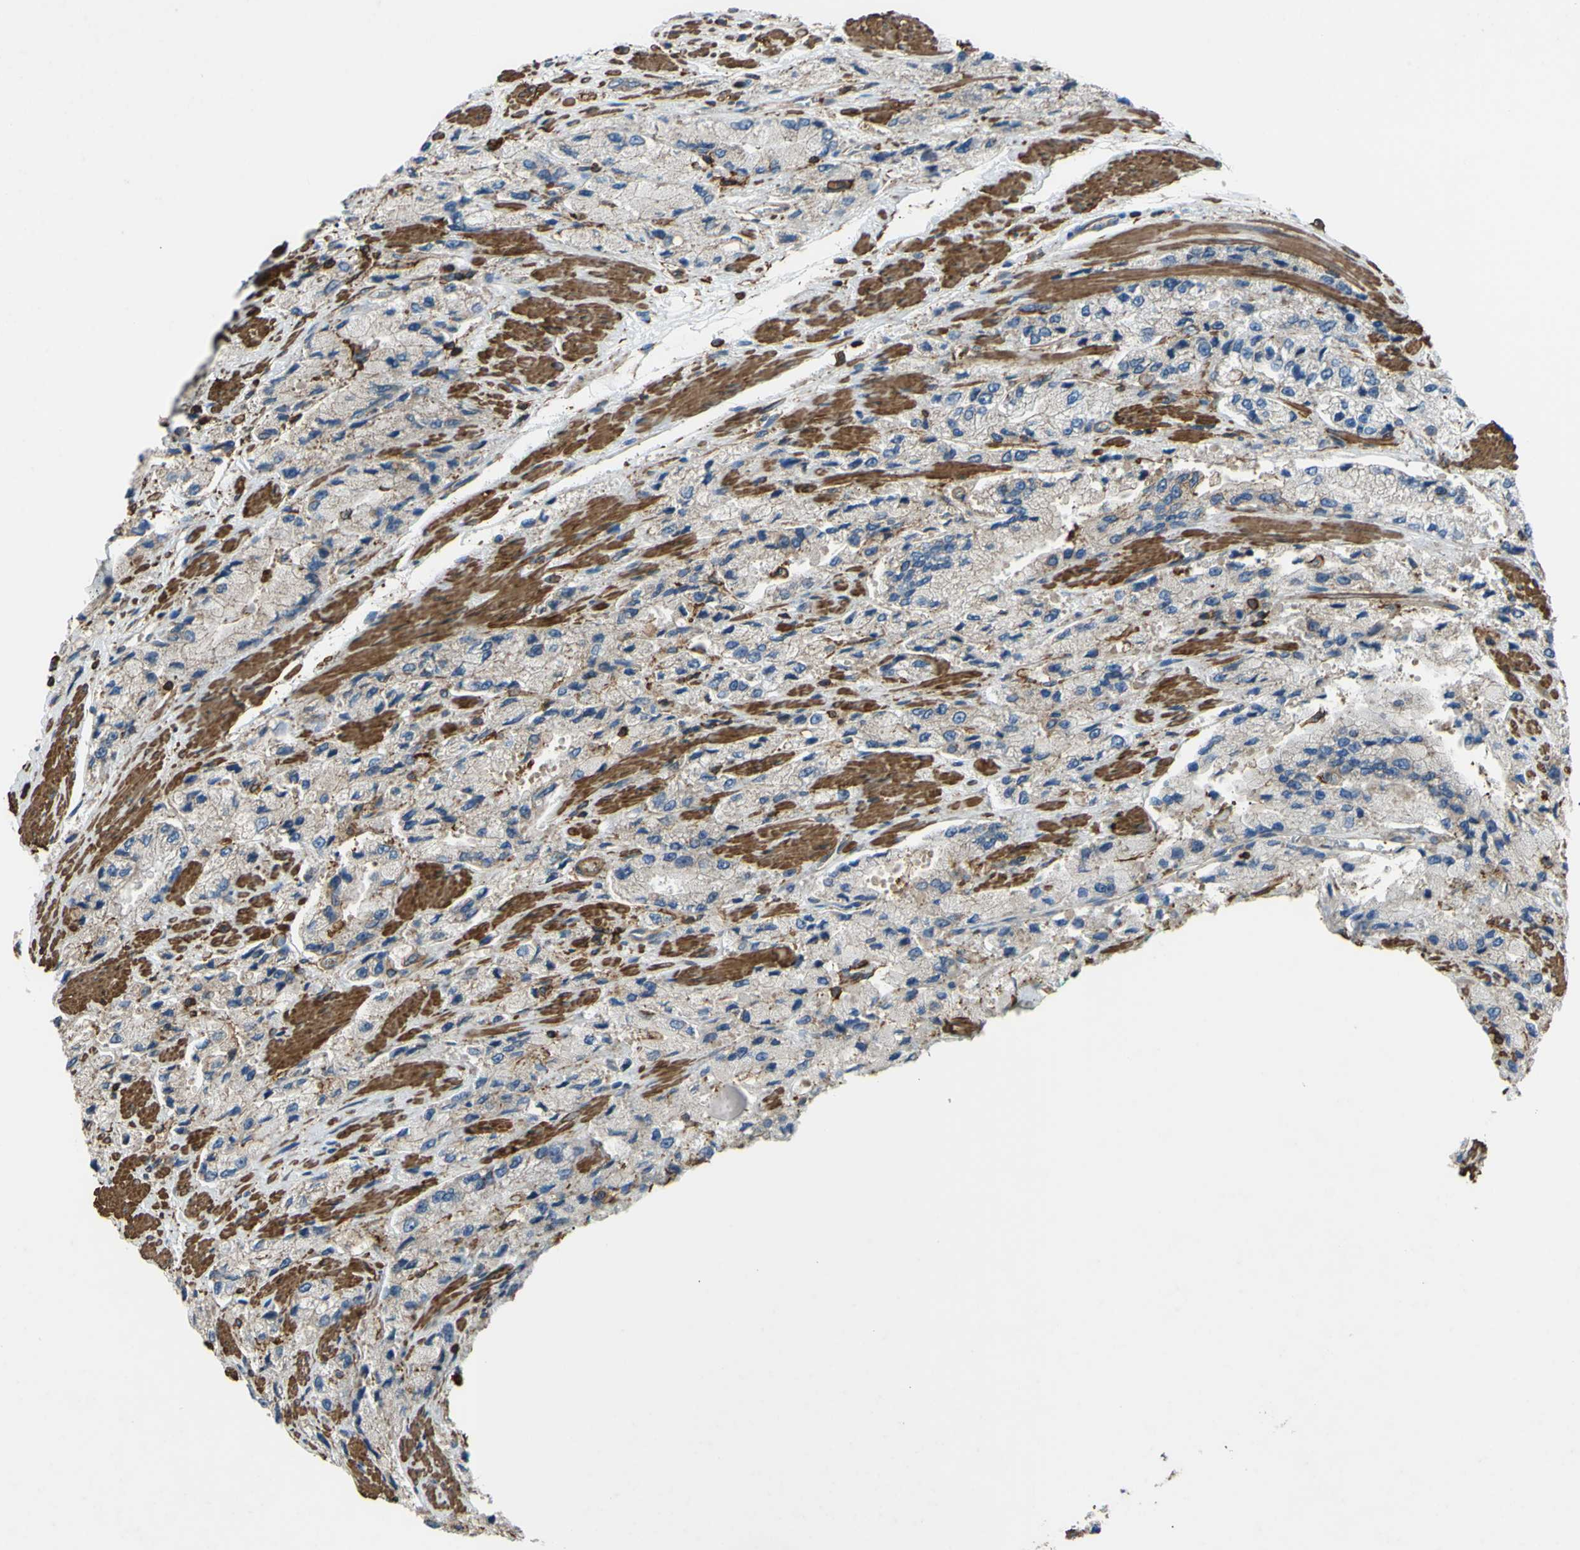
{"staining": {"intensity": "negative", "quantity": "none", "location": "none"}, "tissue": "prostate cancer", "cell_type": "Tumor cells", "image_type": "cancer", "snomed": [{"axis": "morphology", "description": "Adenocarcinoma, High grade"}, {"axis": "topography", "description": "Prostate"}], "caption": "The photomicrograph shows no staining of tumor cells in adenocarcinoma (high-grade) (prostate).", "gene": "ADD3", "patient": {"sex": "male", "age": 58}}